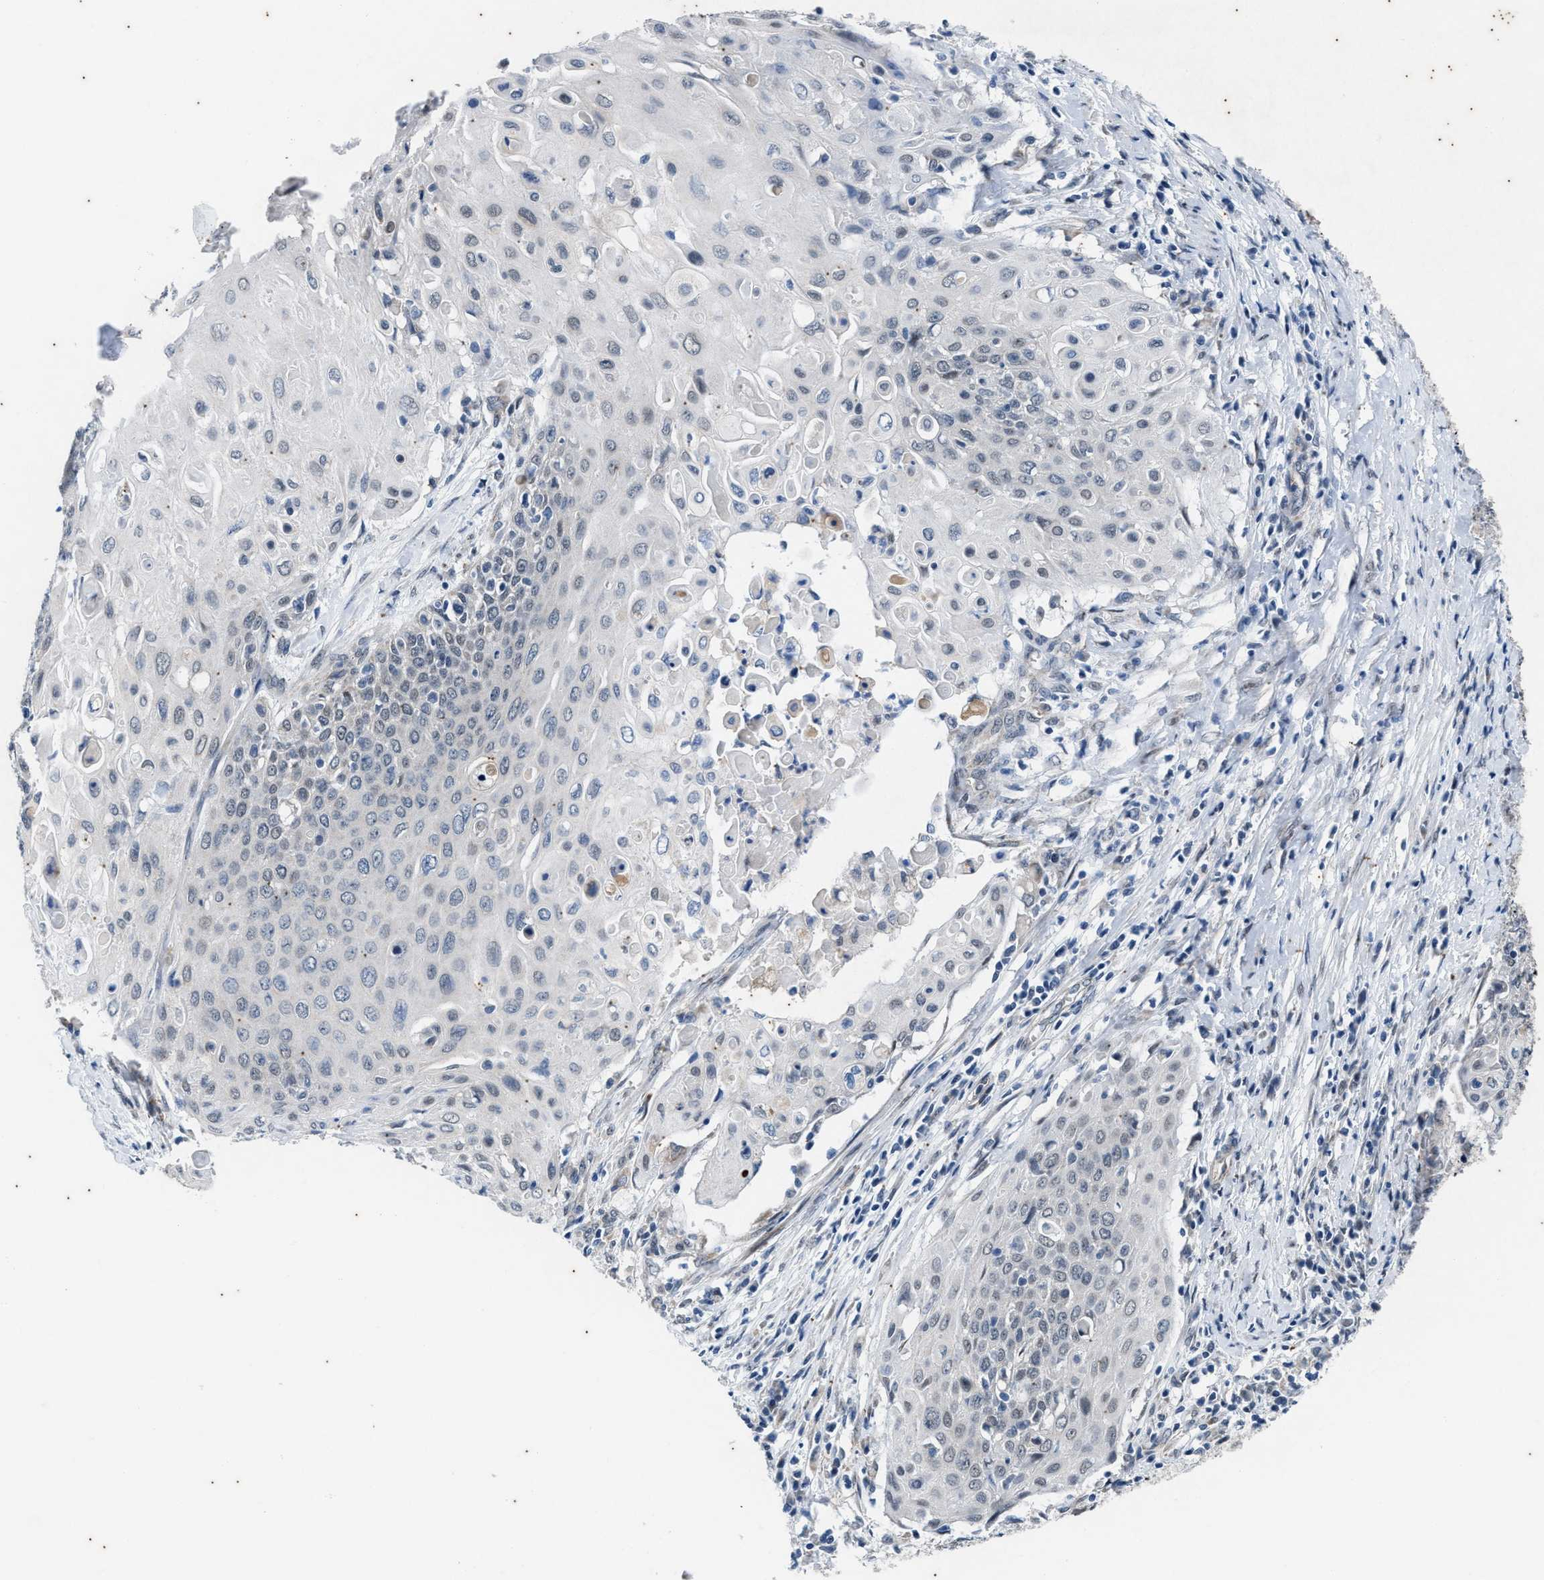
{"staining": {"intensity": "negative", "quantity": "none", "location": "none"}, "tissue": "cervical cancer", "cell_type": "Tumor cells", "image_type": "cancer", "snomed": [{"axis": "morphology", "description": "Squamous cell carcinoma, NOS"}, {"axis": "topography", "description": "Cervix"}], "caption": "Immunohistochemistry histopathology image of neoplastic tissue: cervical cancer stained with DAB (3,3'-diaminobenzidine) exhibits no significant protein staining in tumor cells.", "gene": "KIF24", "patient": {"sex": "female", "age": 39}}